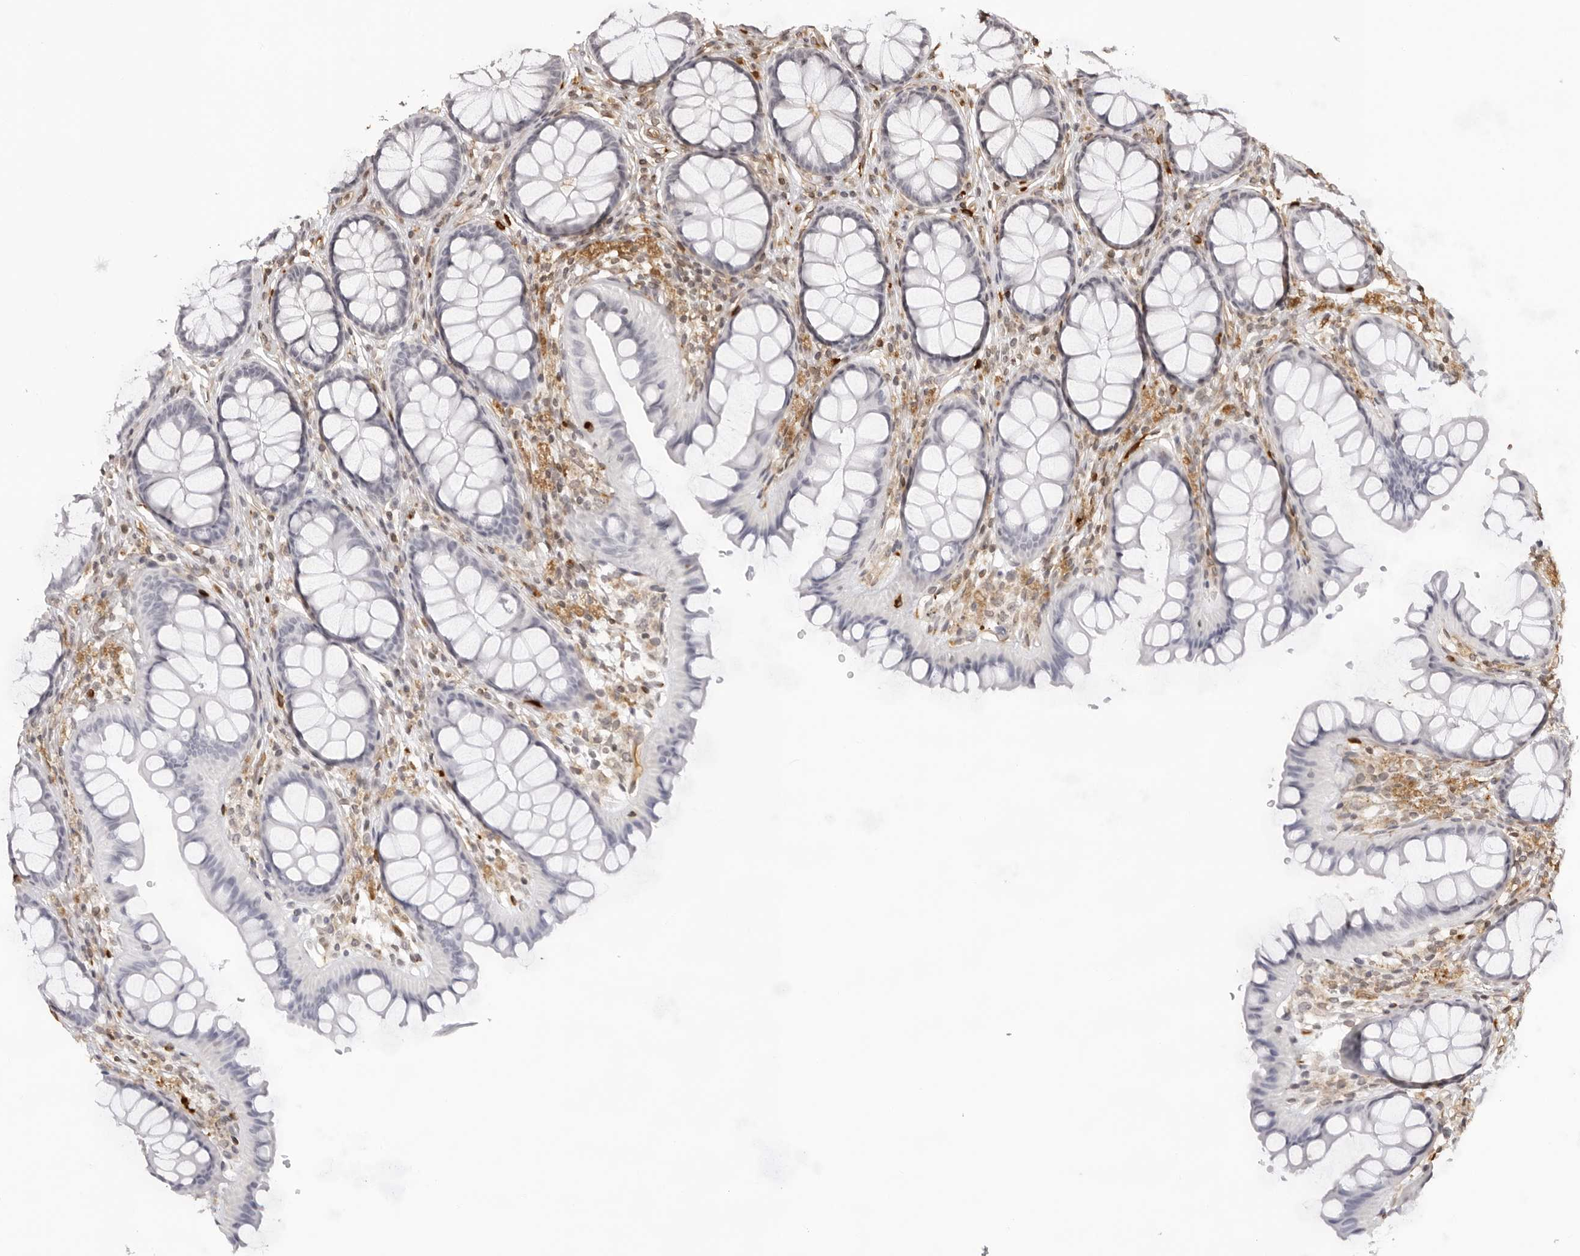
{"staining": {"intensity": "strong", "quantity": "25%-75%", "location": "cytoplasmic/membranous"}, "tissue": "colon", "cell_type": "Endothelial cells", "image_type": "normal", "snomed": [{"axis": "morphology", "description": "Normal tissue, NOS"}, {"axis": "topography", "description": "Colon"}], "caption": "Protein staining exhibits strong cytoplasmic/membranous staining in about 25%-75% of endothelial cells in unremarkable colon.", "gene": "DYNLT5", "patient": {"sex": "female", "age": 55}}